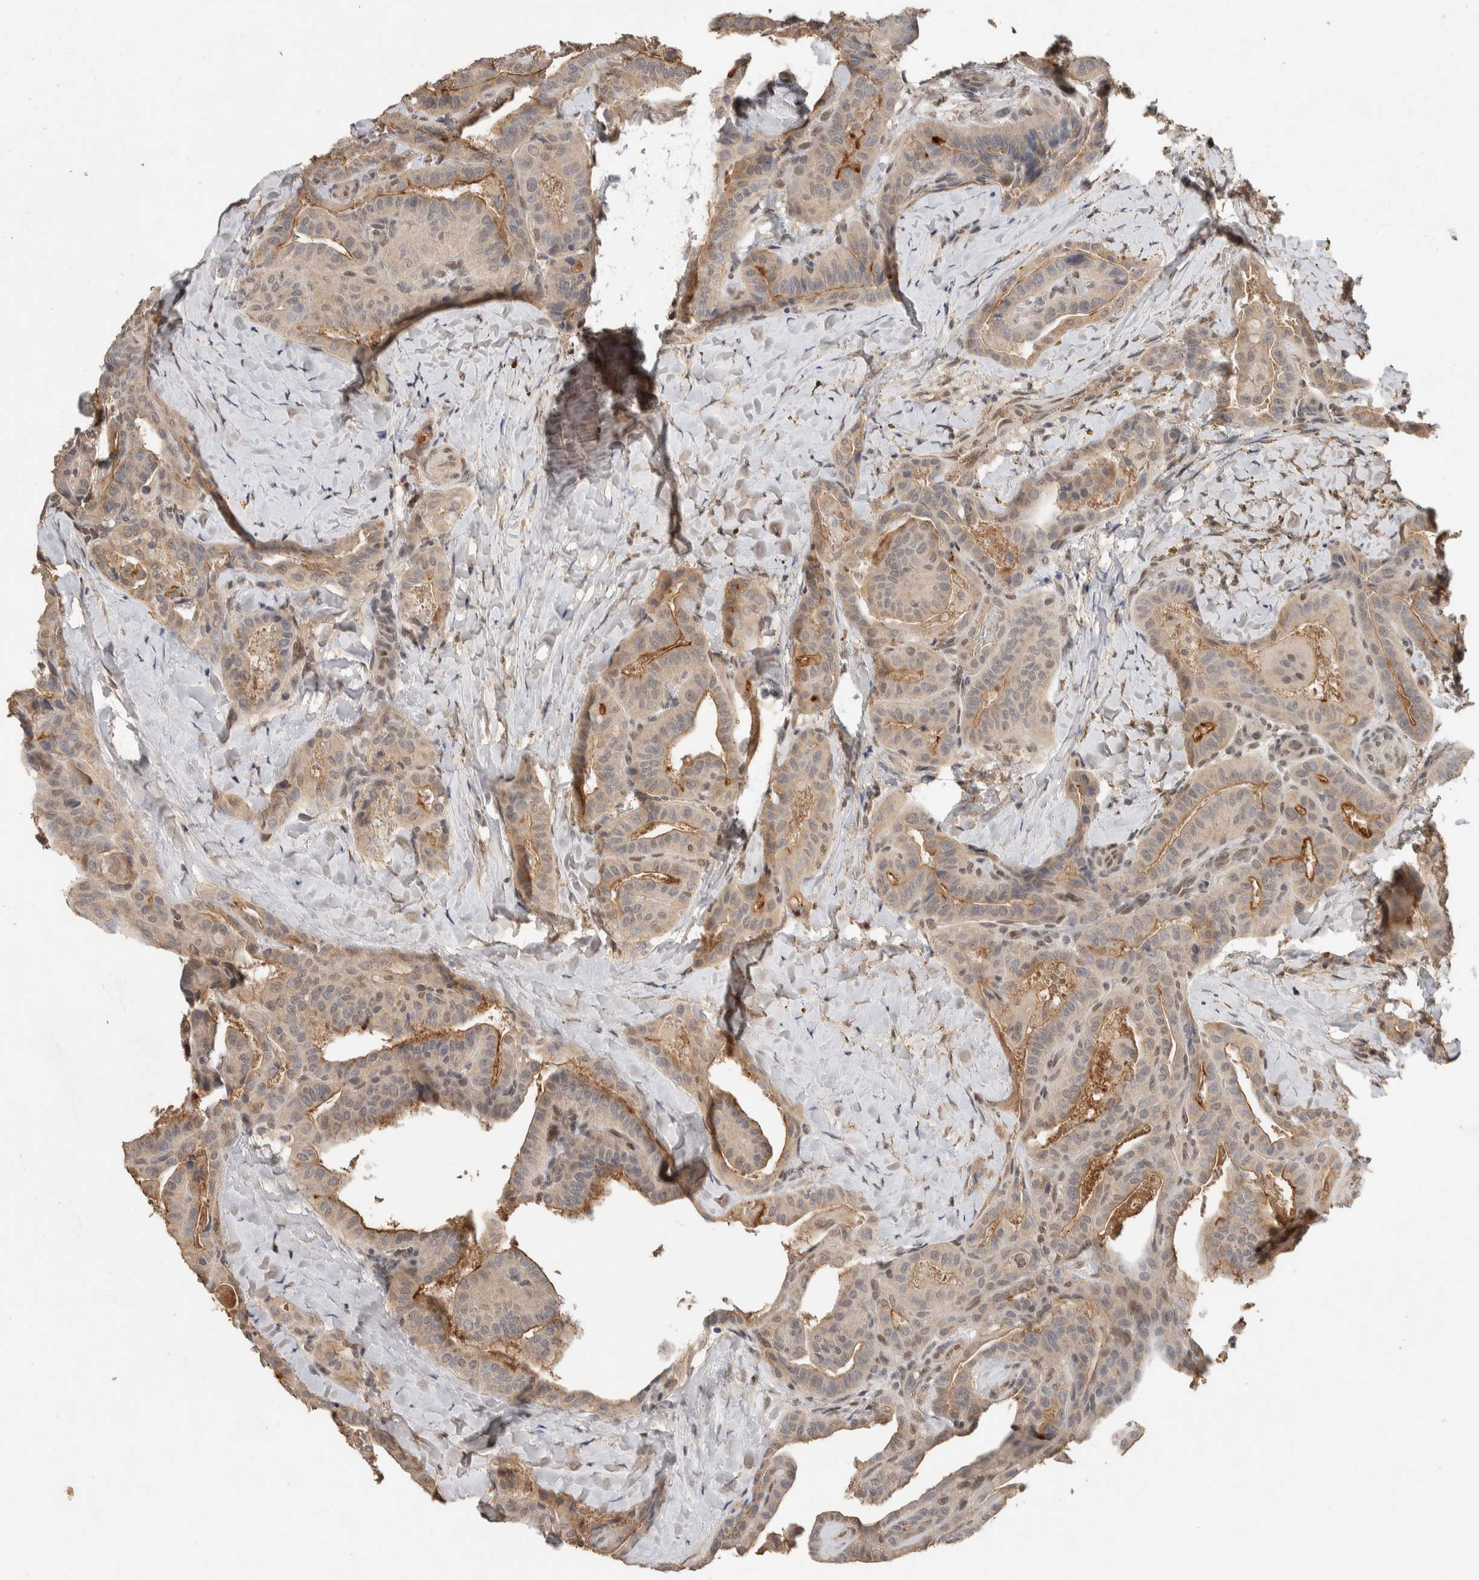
{"staining": {"intensity": "moderate", "quantity": "25%-75%", "location": "cytoplasmic/membranous"}, "tissue": "thyroid cancer", "cell_type": "Tumor cells", "image_type": "cancer", "snomed": [{"axis": "morphology", "description": "Papillary adenocarcinoma, NOS"}, {"axis": "topography", "description": "Thyroid gland"}], "caption": "Moderate cytoplasmic/membranous protein positivity is appreciated in about 25%-75% of tumor cells in thyroid papillary adenocarcinoma.", "gene": "CYSRT1", "patient": {"sex": "male", "age": 77}}